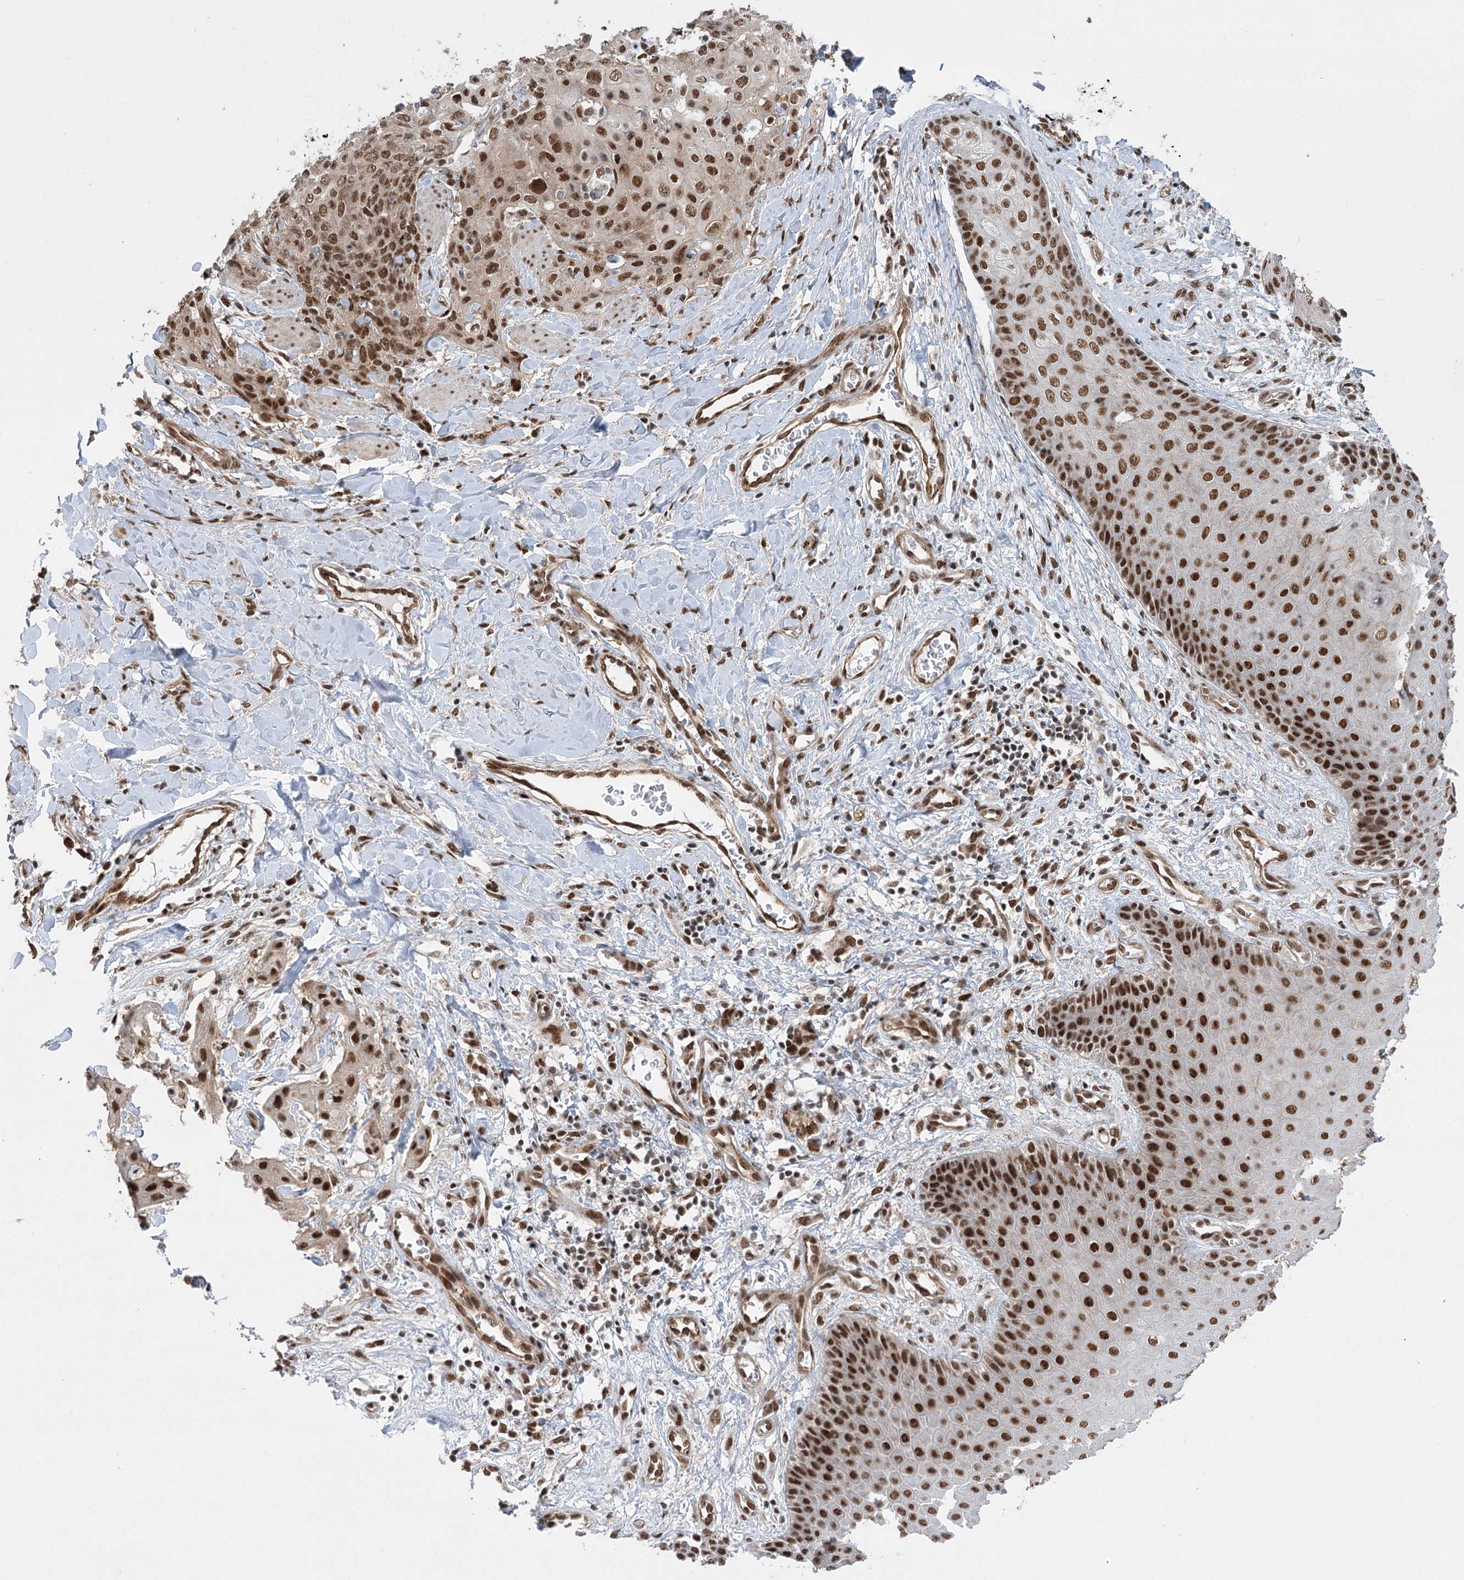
{"staining": {"intensity": "moderate", "quantity": ">75%", "location": "nuclear"}, "tissue": "skin cancer", "cell_type": "Tumor cells", "image_type": "cancer", "snomed": [{"axis": "morphology", "description": "Squamous cell carcinoma, NOS"}, {"axis": "topography", "description": "Skin"}, {"axis": "topography", "description": "Vulva"}], "caption": "A brown stain highlights moderate nuclear expression of a protein in human skin cancer tumor cells.", "gene": "ZCCHC8", "patient": {"sex": "female", "age": 85}}